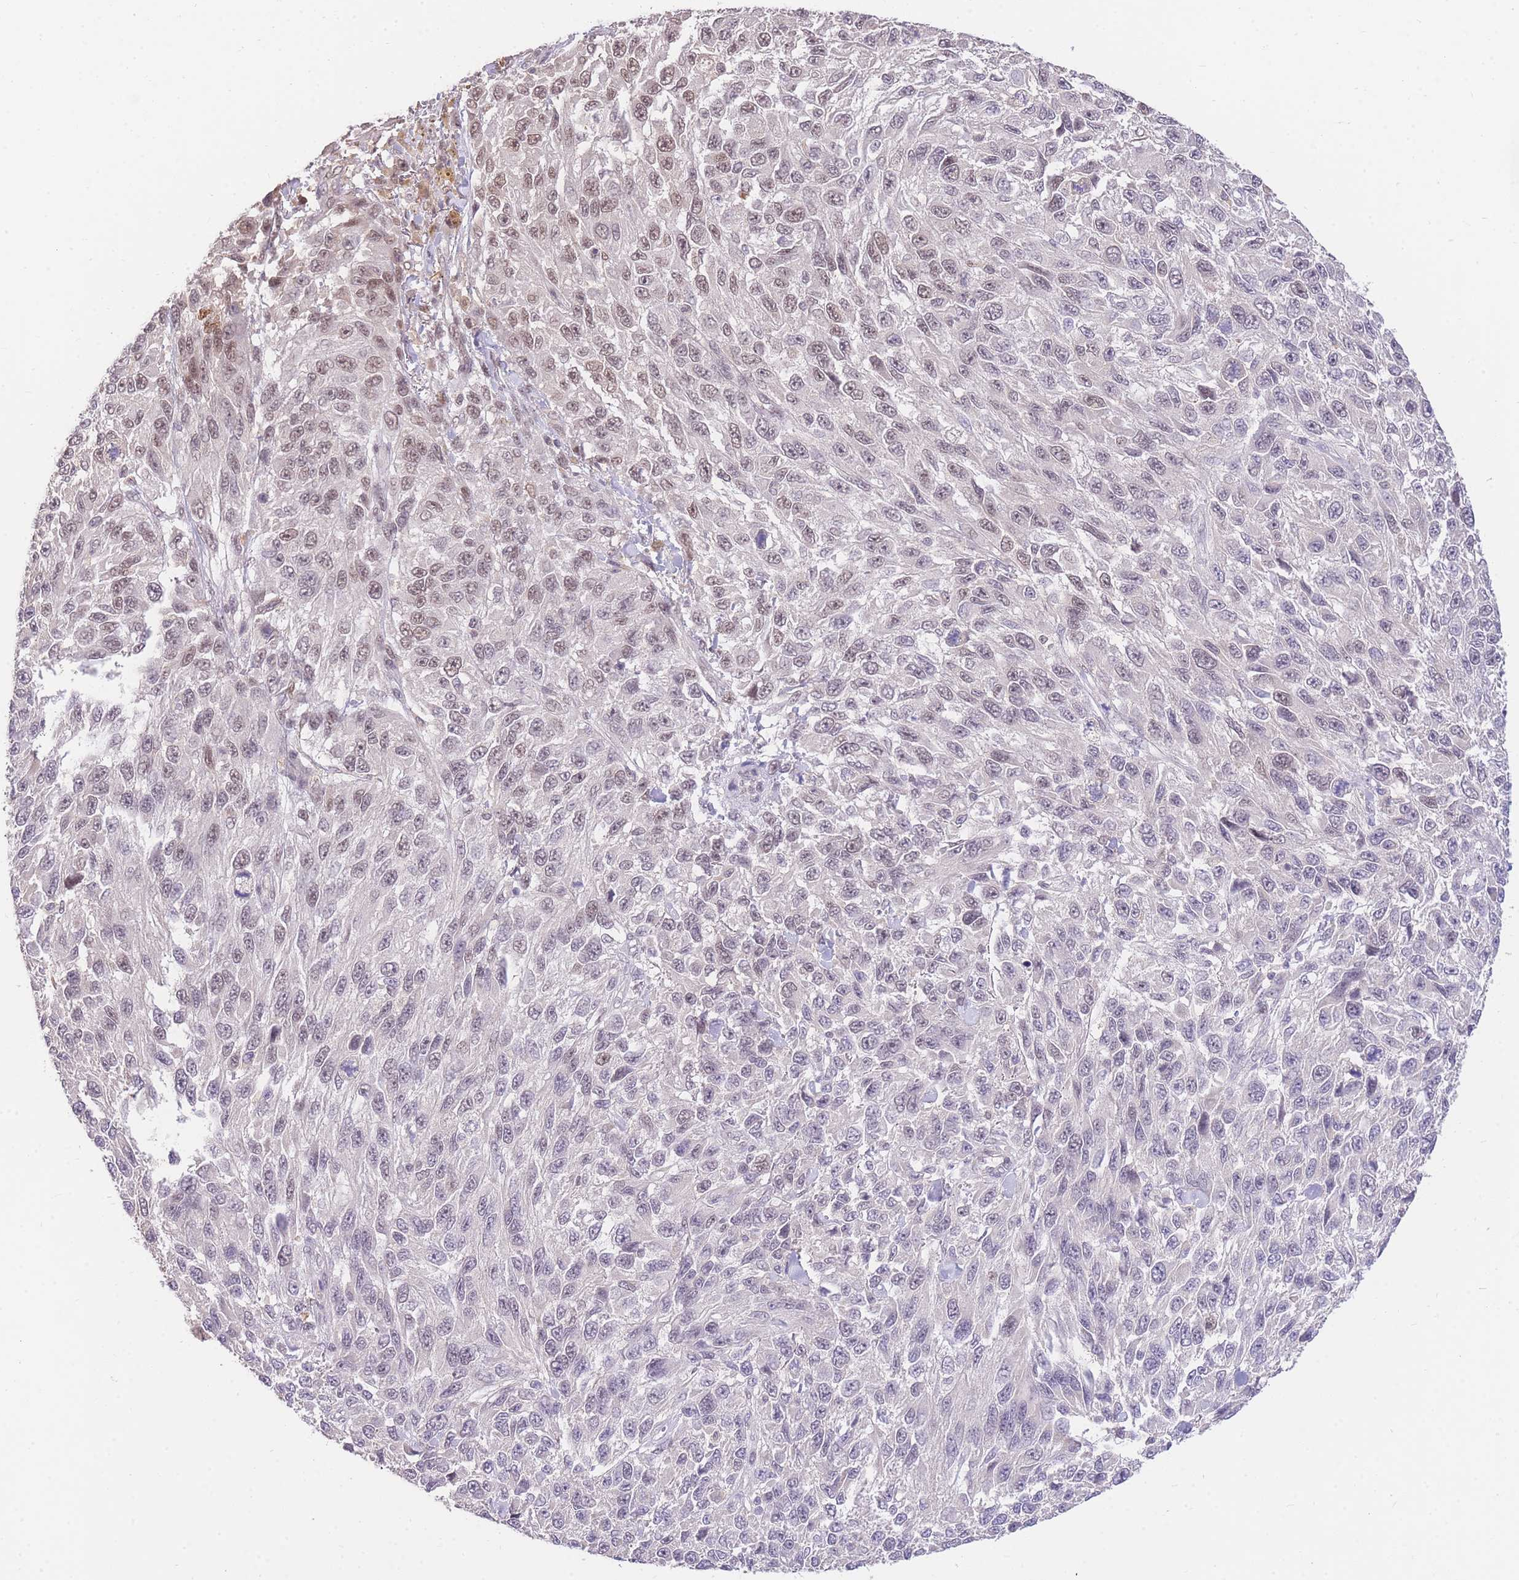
{"staining": {"intensity": "moderate", "quantity": "<25%", "location": "nuclear"}, "tissue": "melanoma", "cell_type": "Tumor cells", "image_type": "cancer", "snomed": [{"axis": "morphology", "description": "Malignant melanoma, NOS"}, {"axis": "topography", "description": "Skin"}], "caption": "This photomicrograph reveals immunohistochemistry staining of melanoma, with low moderate nuclear staining in approximately <25% of tumor cells.", "gene": "UBXN7", "patient": {"sex": "female", "age": 96}}